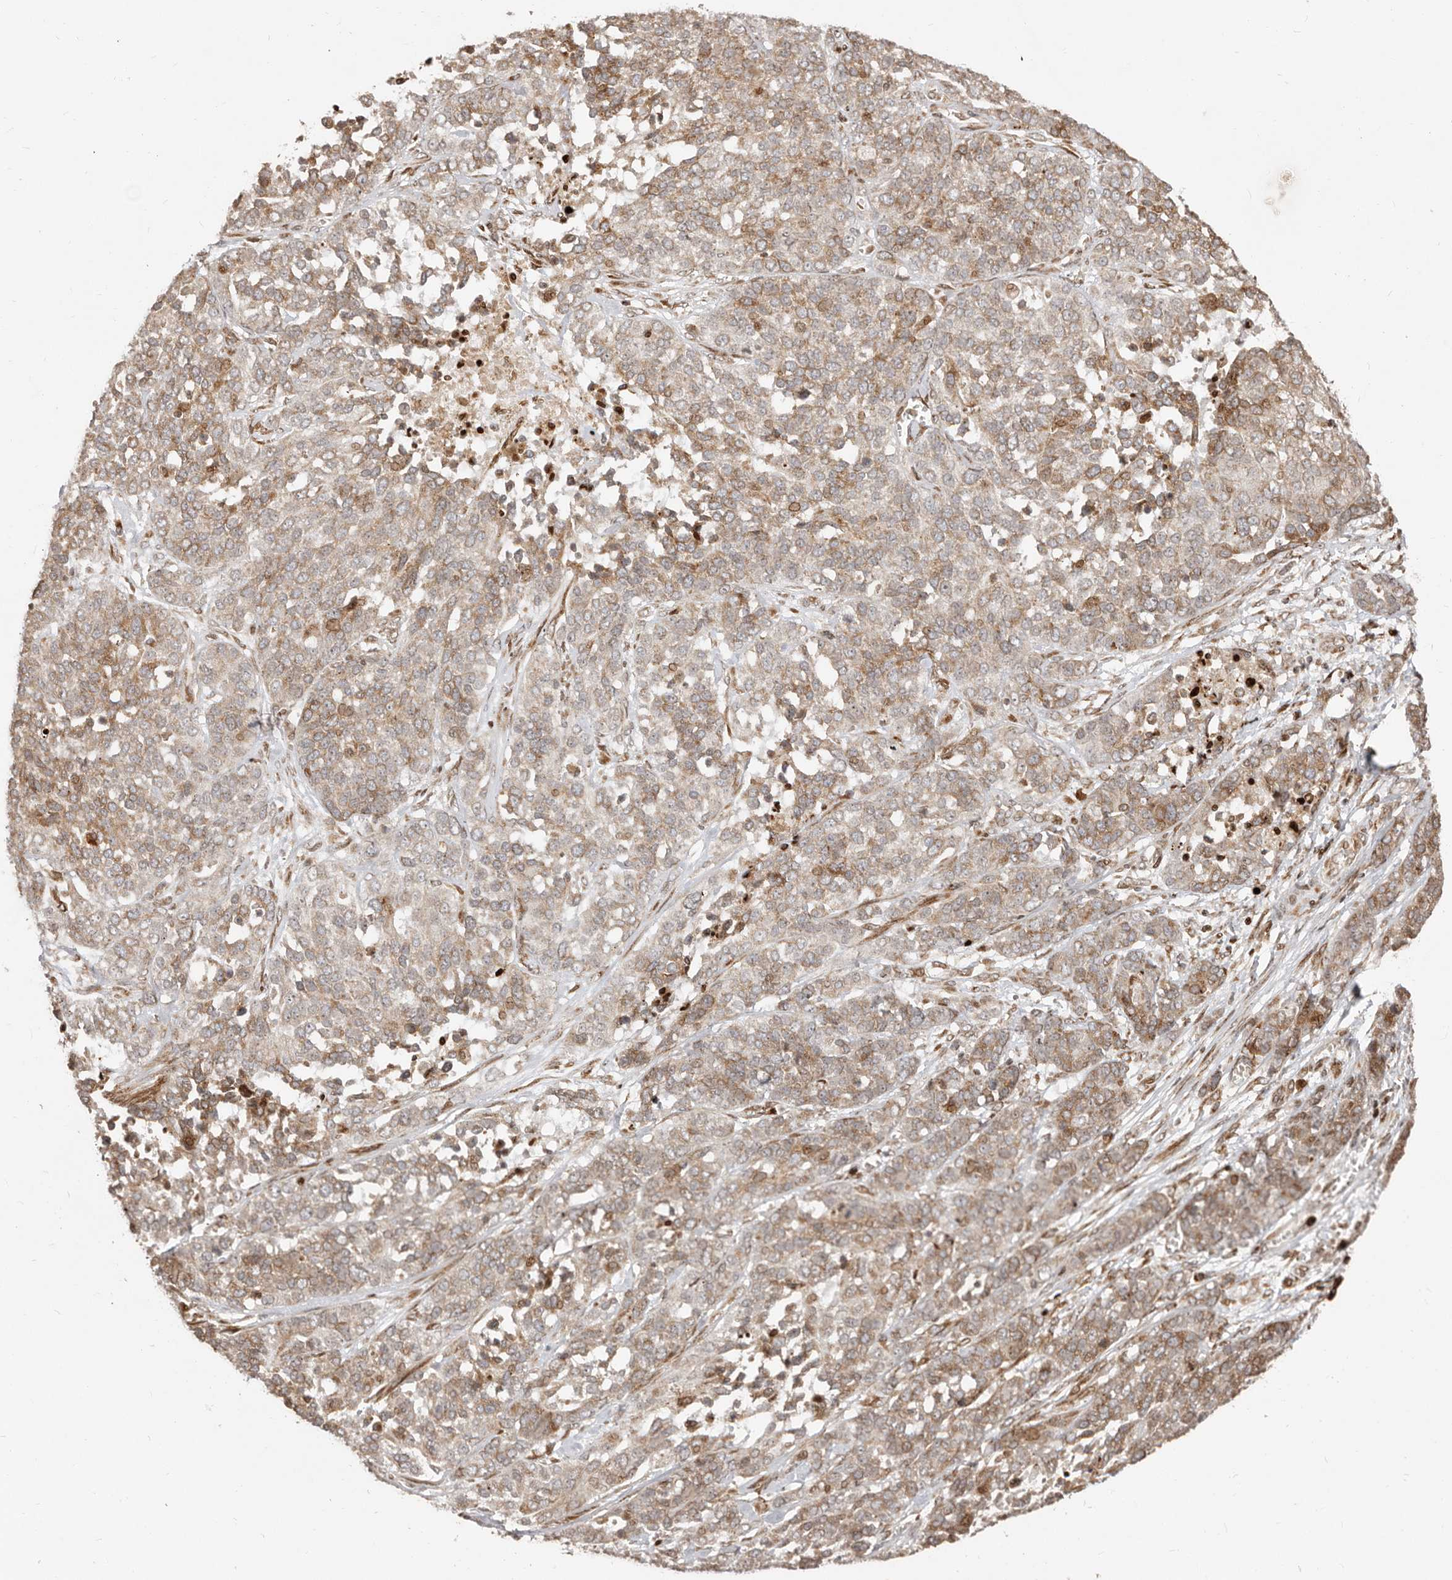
{"staining": {"intensity": "moderate", "quantity": "<25%", "location": "cytoplasmic/membranous,nuclear"}, "tissue": "ovarian cancer", "cell_type": "Tumor cells", "image_type": "cancer", "snomed": [{"axis": "morphology", "description": "Cystadenocarcinoma, serous, NOS"}, {"axis": "topography", "description": "Ovary"}], "caption": "IHC image of serous cystadenocarcinoma (ovarian) stained for a protein (brown), which demonstrates low levels of moderate cytoplasmic/membranous and nuclear staining in about <25% of tumor cells.", "gene": "TRIM4", "patient": {"sex": "female", "age": 44}}